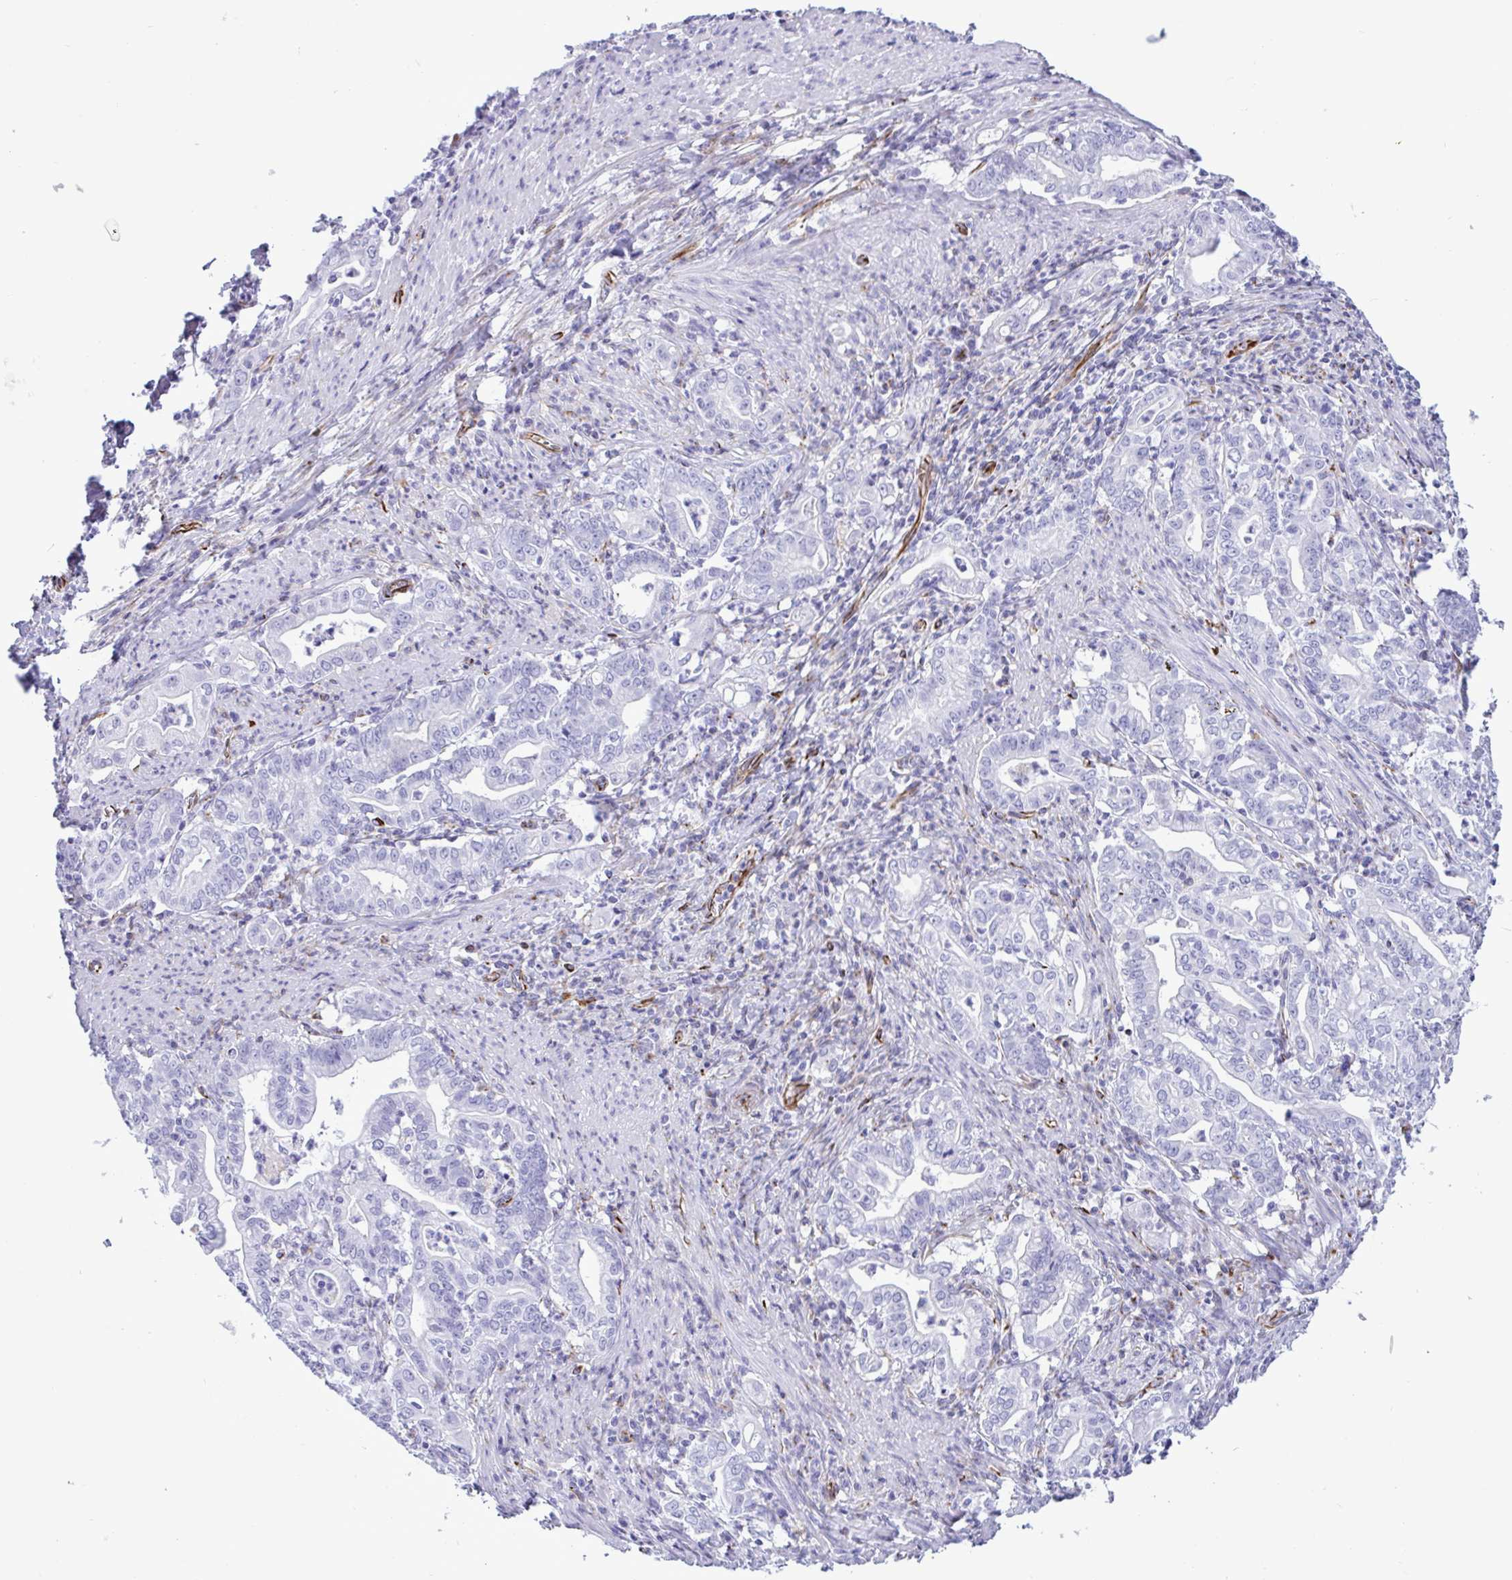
{"staining": {"intensity": "negative", "quantity": "none", "location": "none"}, "tissue": "stomach cancer", "cell_type": "Tumor cells", "image_type": "cancer", "snomed": [{"axis": "morphology", "description": "Adenocarcinoma, NOS"}, {"axis": "topography", "description": "Stomach, upper"}], "caption": "Immunohistochemistry histopathology image of stomach cancer stained for a protein (brown), which demonstrates no positivity in tumor cells. (DAB IHC, high magnification).", "gene": "SMAD5", "patient": {"sex": "female", "age": 79}}